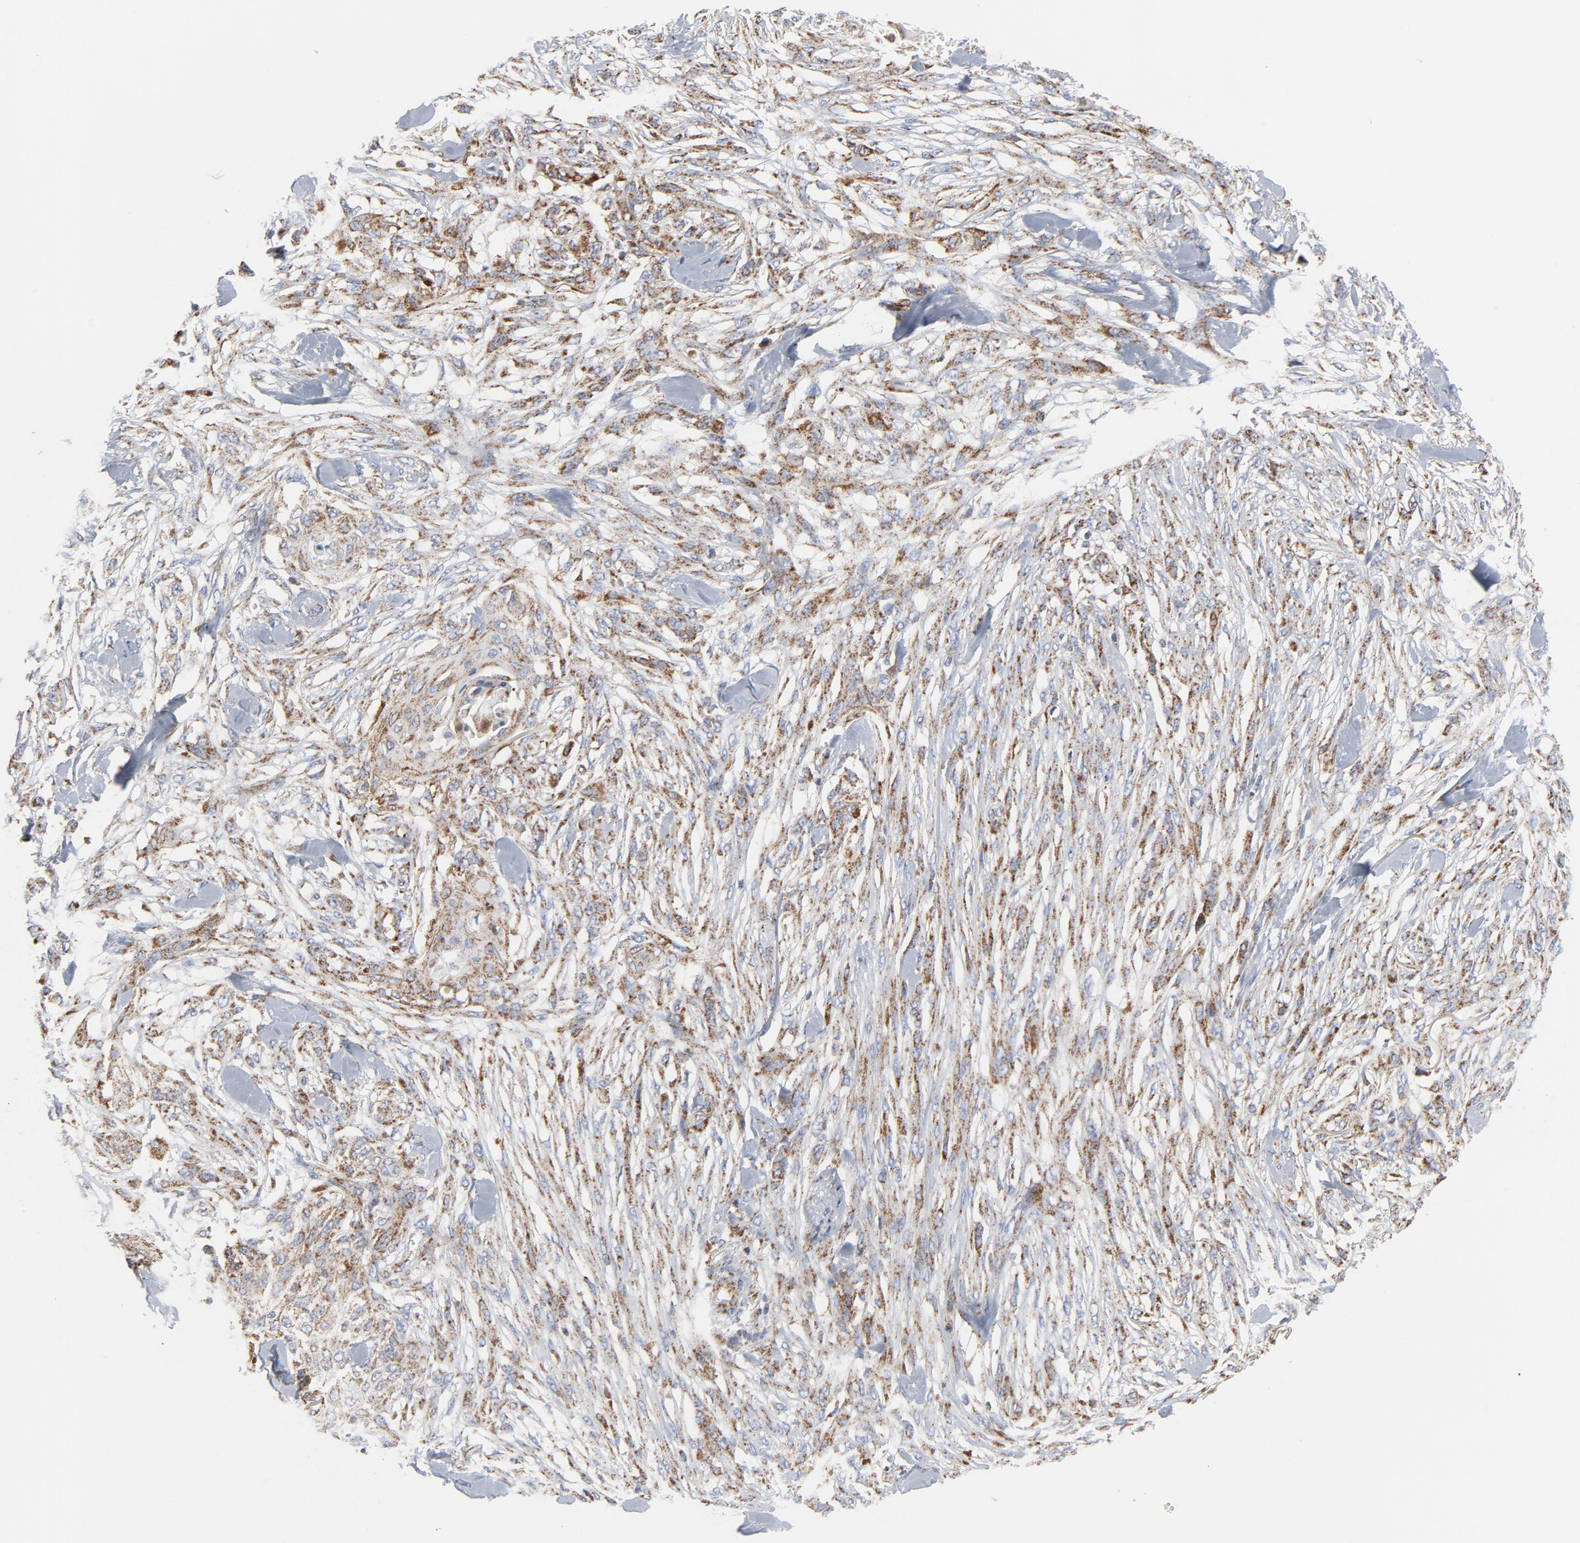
{"staining": {"intensity": "moderate", "quantity": ">75%", "location": "cytoplasmic/membranous"}, "tissue": "skin cancer", "cell_type": "Tumor cells", "image_type": "cancer", "snomed": [{"axis": "morphology", "description": "Normal tissue, NOS"}, {"axis": "morphology", "description": "Squamous cell carcinoma, NOS"}, {"axis": "topography", "description": "Skin"}], "caption": "Immunohistochemistry (IHC) (DAB) staining of human skin squamous cell carcinoma displays moderate cytoplasmic/membranous protein positivity in approximately >75% of tumor cells. (brown staining indicates protein expression, while blue staining denotes nuclei).", "gene": "CYCS", "patient": {"sex": "female", "age": 59}}